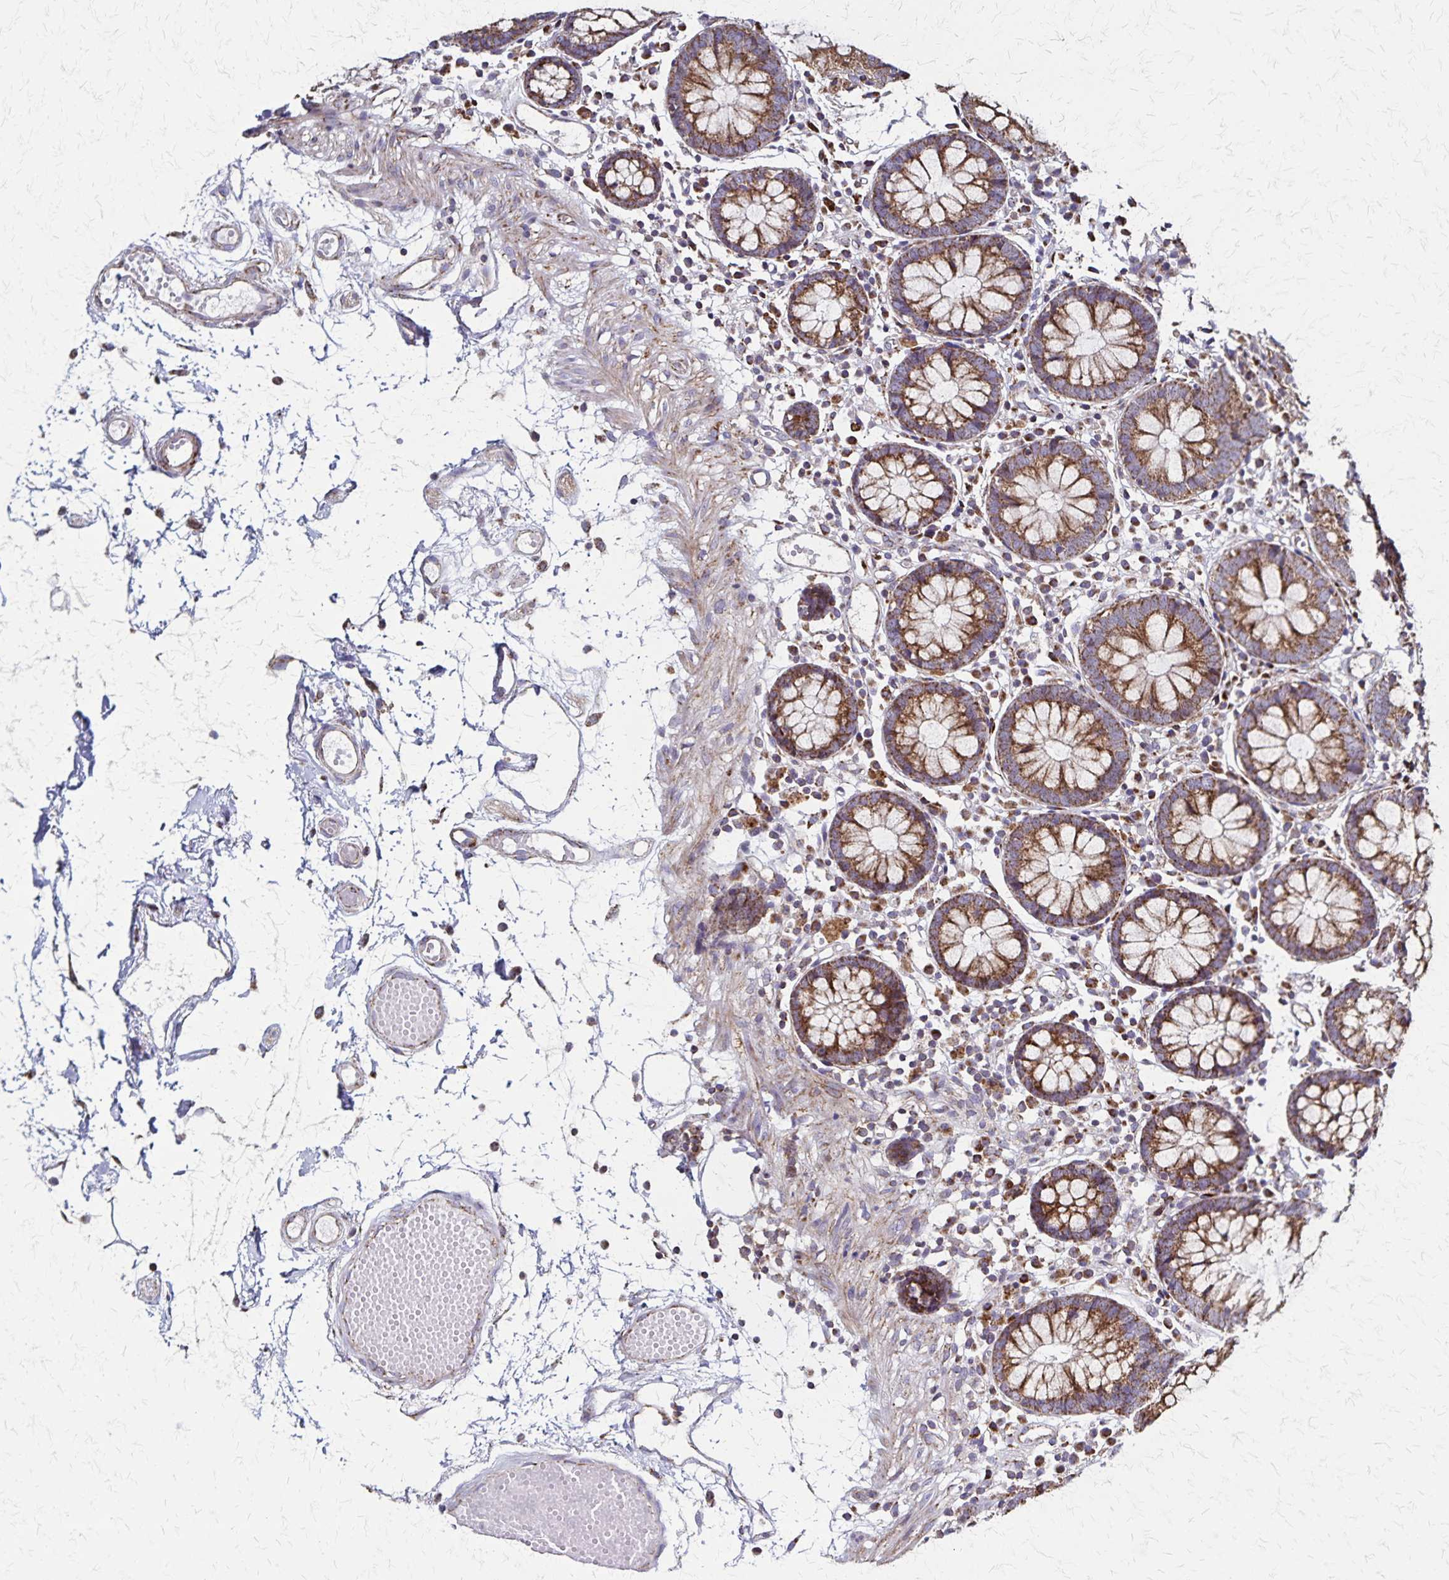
{"staining": {"intensity": "moderate", "quantity": "25%-75%", "location": "cytoplasmic/membranous"}, "tissue": "colon", "cell_type": "Endothelial cells", "image_type": "normal", "snomed": [{"axis": "morphology", "description": "Normal tissue, NOS"}, {"axis": "morphology", "description": "Adenocarcinoma, NOS"}, {"axis": "topography", "description": "Colon"}], "caption": "About 25%-75% of endothelial cells in benign colon reveal moderate cytoplasmic/membranous protein staining as visualized by brown immunohistochemical staining.", "gene": "NFS1", "patient": {"sex": "male", "age": 83}}